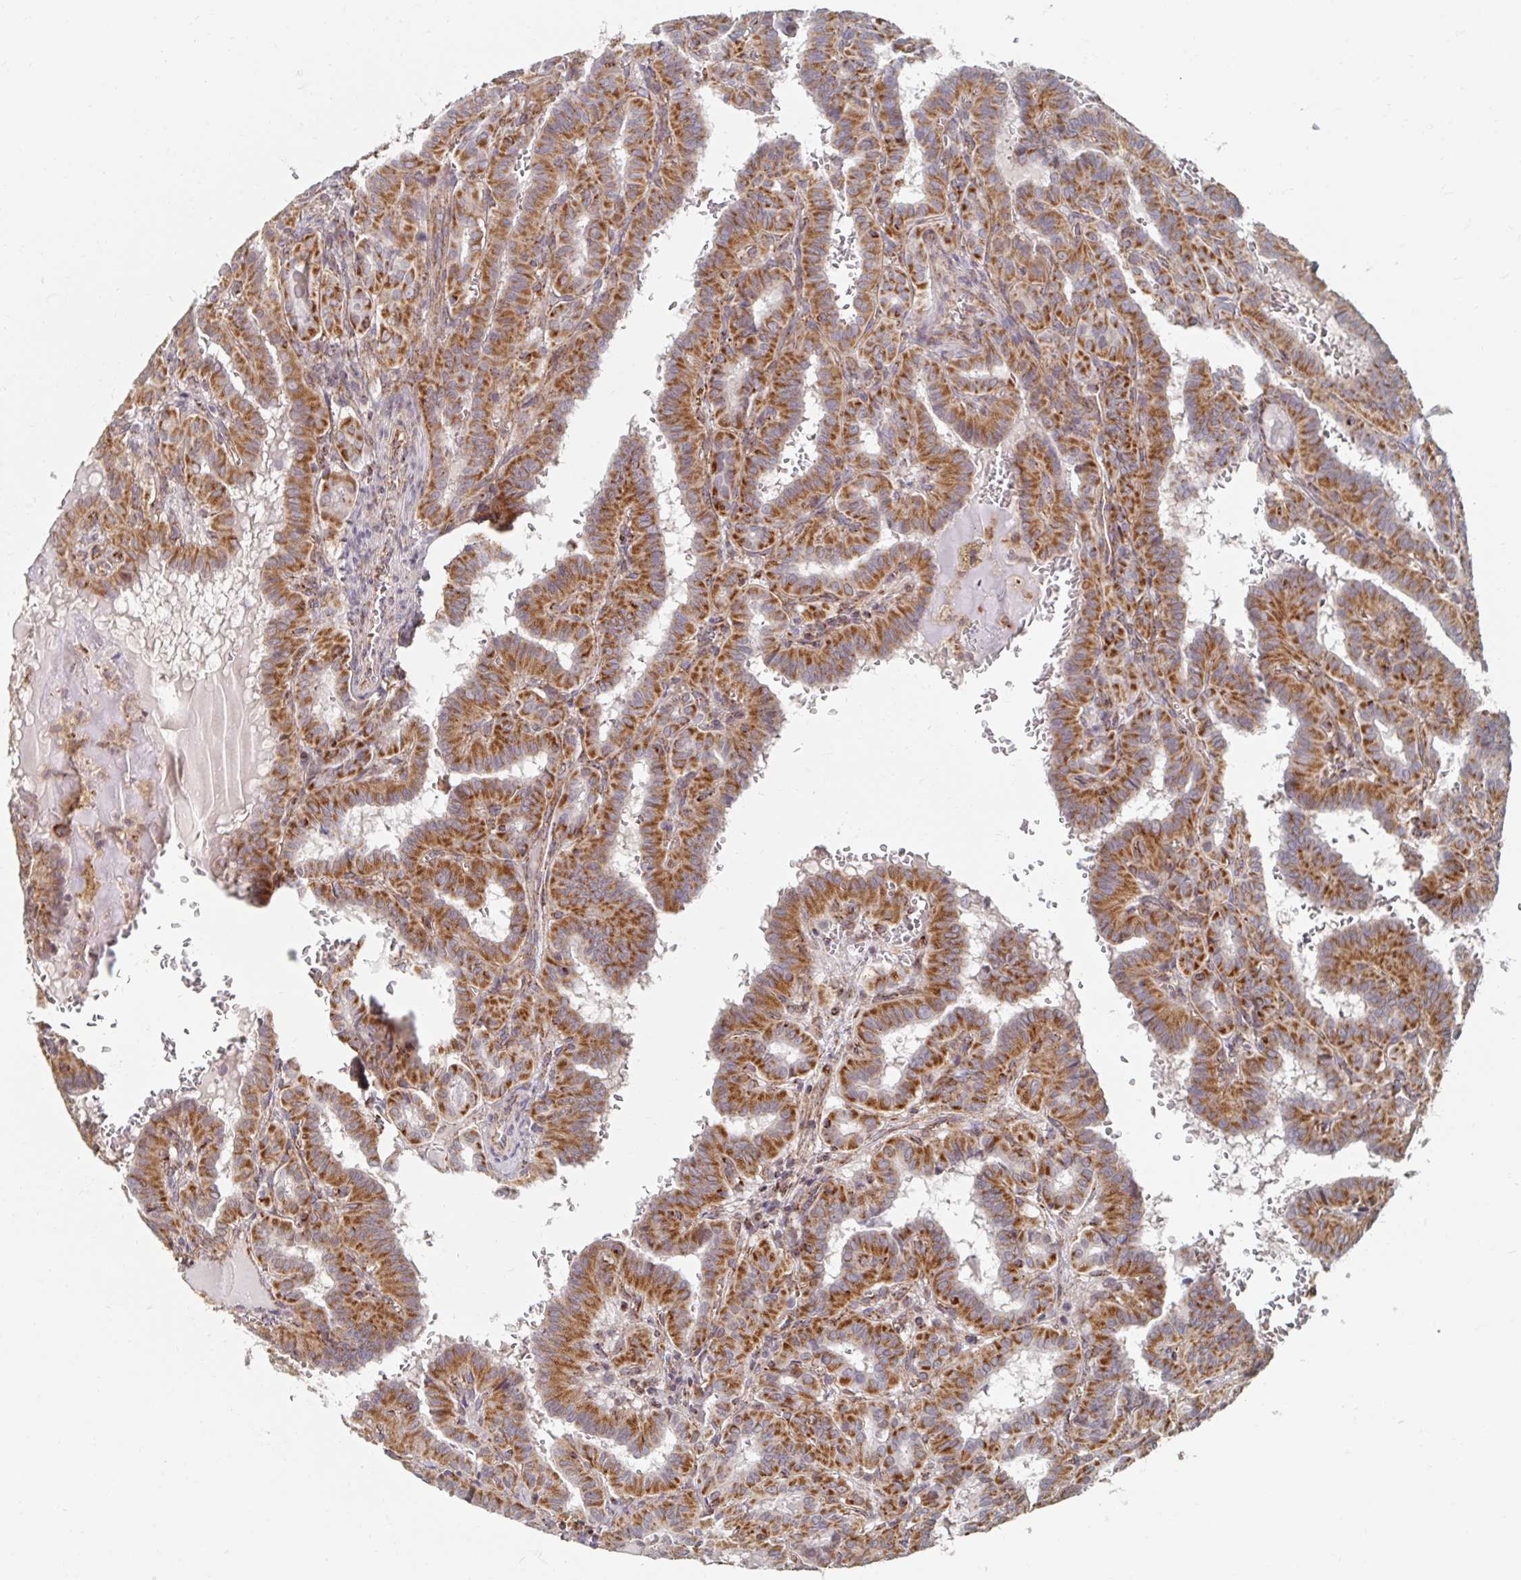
{"staining": {"intensity": "moderate", "quantity": ">75%", "location": "cytoplasmic/membranous"}, "tissue": "thyroid cancer", "cell_type": "Tumor cells", "image_type": "cancer", "snomed": [{"axis": "morphology", "description": "Papillary adenocarcinoma, NOS"}, {"axis": "topography", "description": "Thyroid gland"}], "caption": "There is medium levels of moderate cytoplasmic/membranous positivity in tumor cells of papillary adenocarcinoma (thyroid), as demonstrated by immunohistochemical staining (brown color).", "gene": "MAVS", "patient": {"sex": "female", "age": 21}}